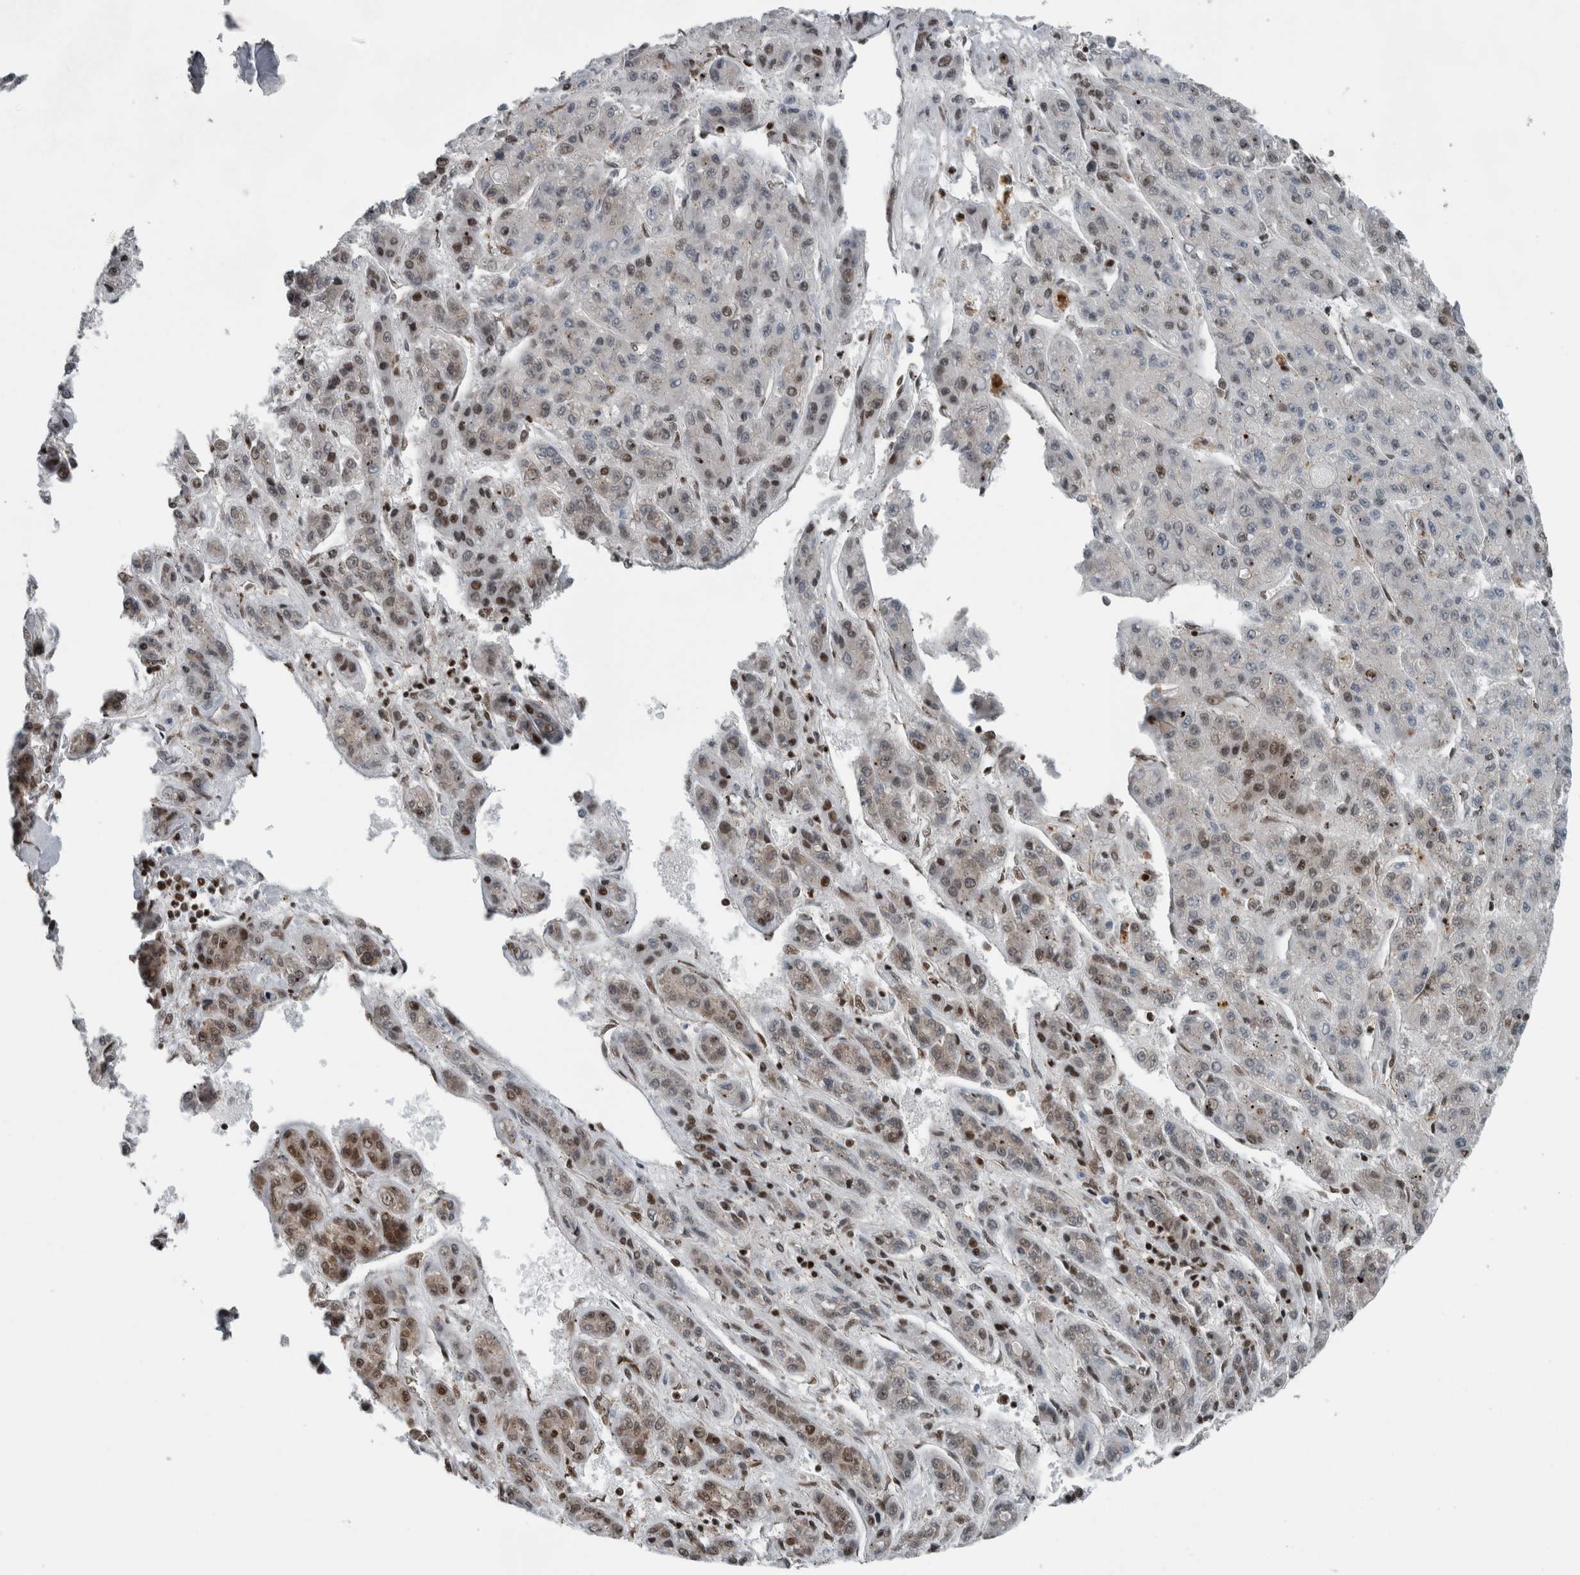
{"staining": {"intensity": "moderate", "quantity": "25%-75%", "location": "nuclear"}, "tissue": "liver cancer", "cell_type": "Tumor cells", "image_type": "cancer", "snomed": [{"axis": "morphology", "description": "Carcinoma, Hepatocellular, NOS"}, {"axis": "topography", "description": "Liver"}], "caption": "Immunohistochemical staining of human liver cancer (hepatocellular carcinoma) demonstrates medium levels of moderate nuclear protein expression in approximately 25%-75% of tumor cells.", "gene": "DNMT3A", "patient": {"sex": "male", "age": 70}}